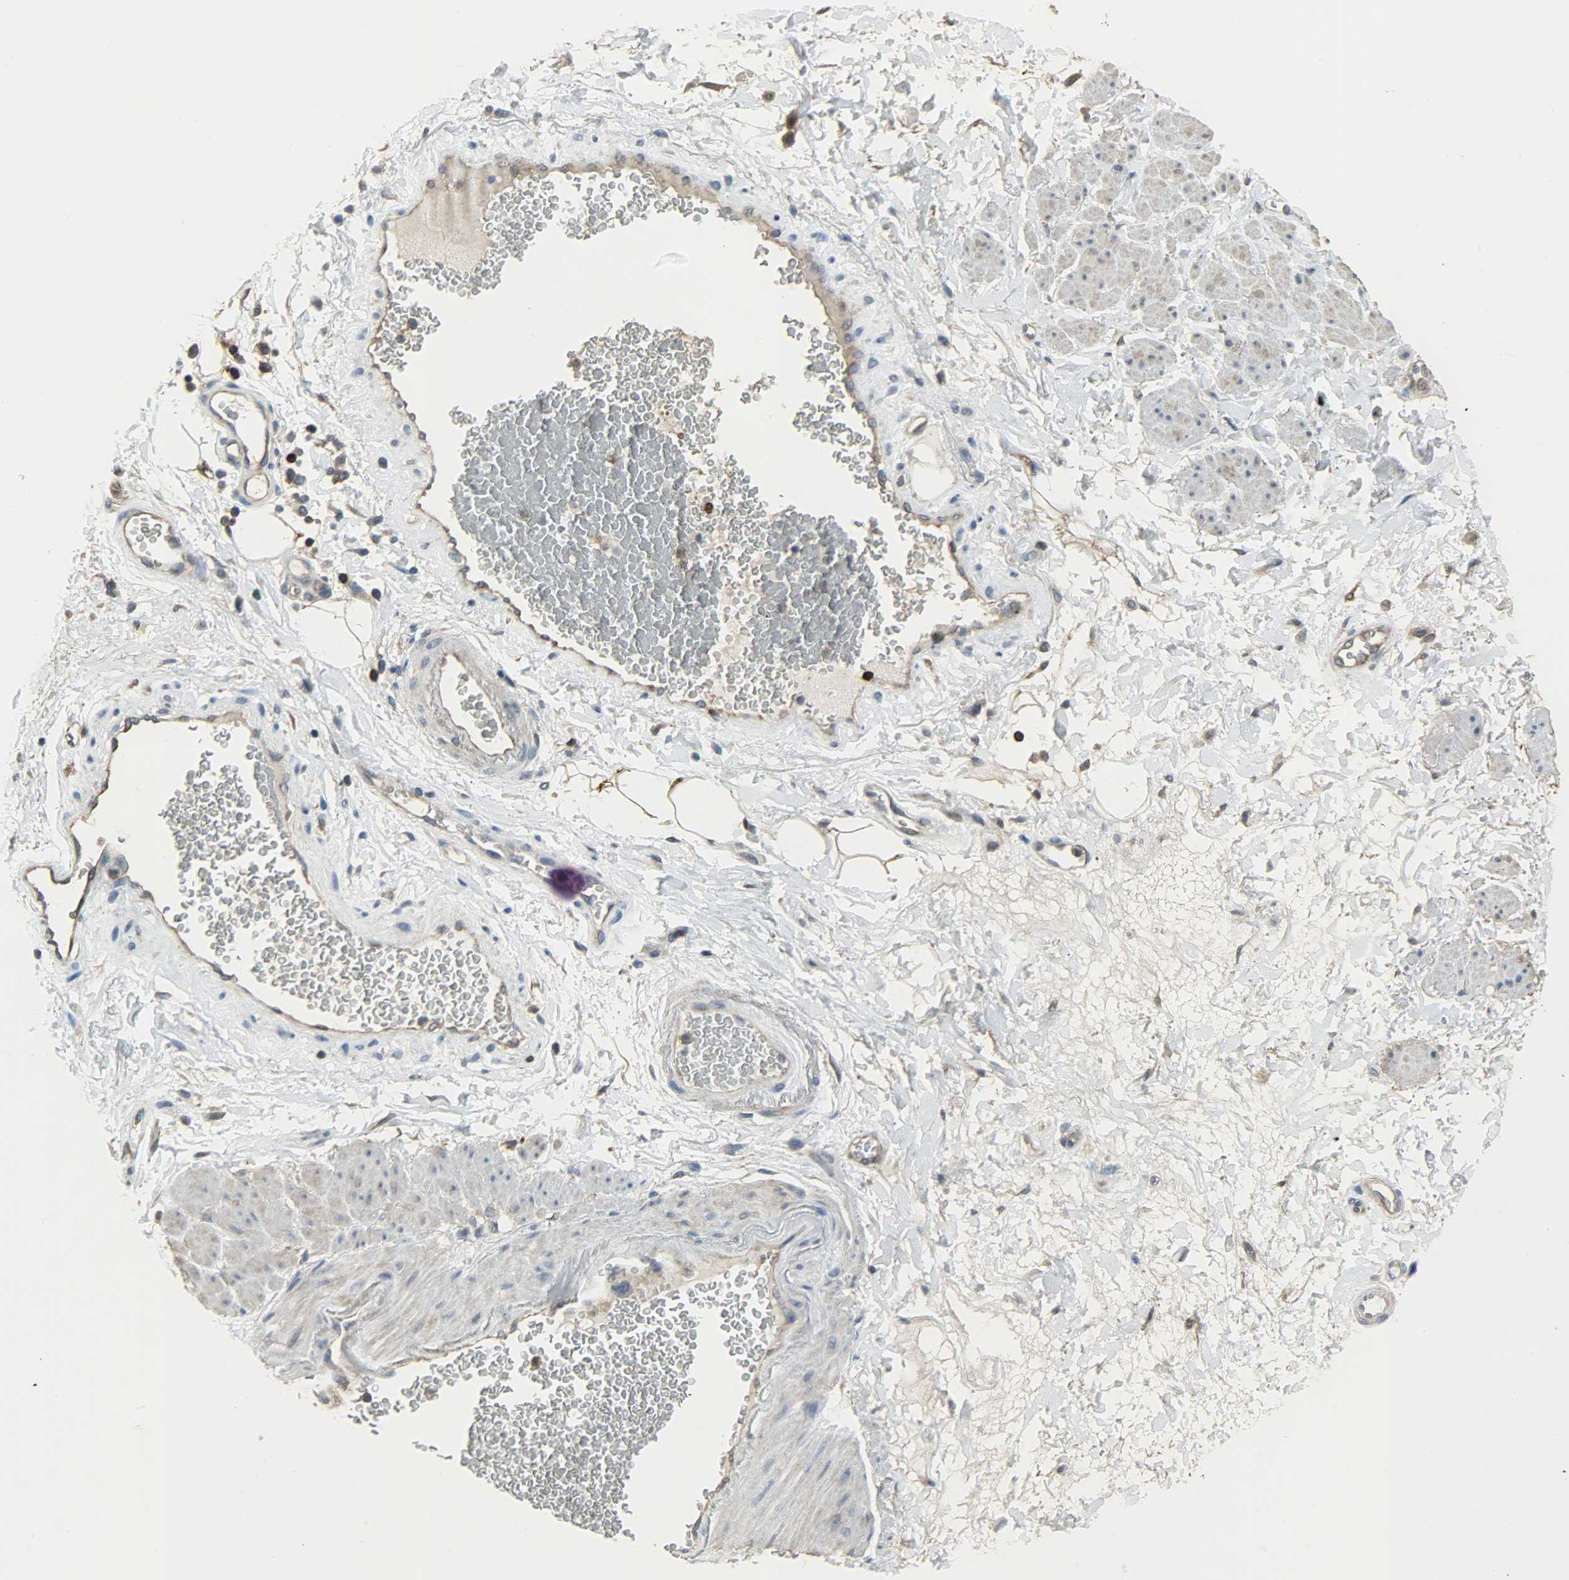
{"staining": {"intensity": "negative", "quantity": "none", "location": "none"}, "tissue": "adipose tissue", "cell_type": "Adipocytes", "image_type": "normal", "snomed": [{"axis": "morphology", "description": "Normal tissue, NOS"}, {"axis": "topography", "description": "Soft tissue"}, {"axis": "topography", "description": "Peripheral nerve tissue"}], "caption": "Adipose tissue stained for a protein using immunohistochemistry (IHC) shows no expression adipocytes.", "gene": "LDHB", "patient": {"sex": "female", "age": 71}}